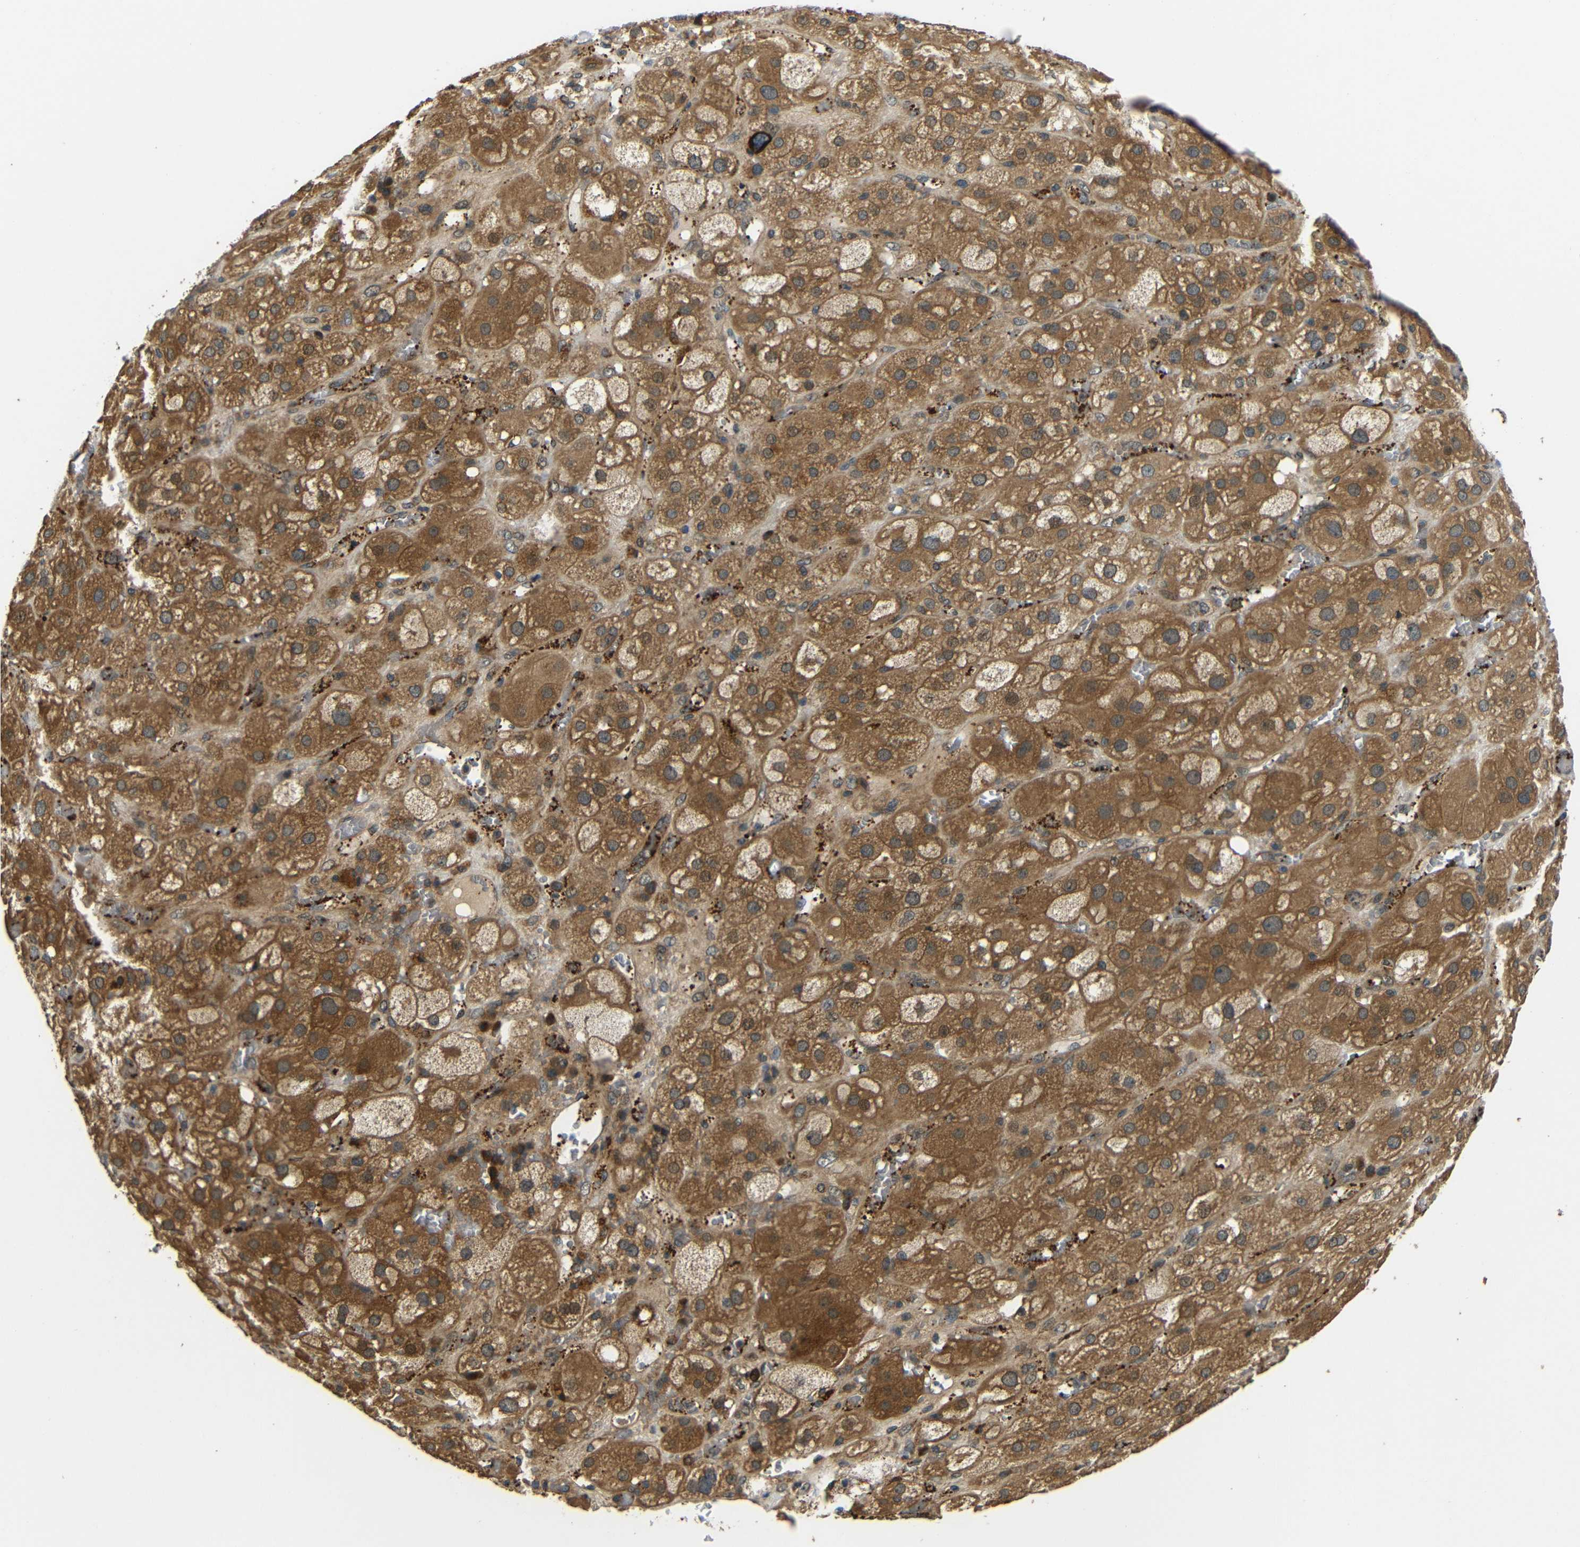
{"staining": {"intensity": "moderate", "quantity": ">75%", "location": "cytoplasmic/membranous"}, "tissue": "adrenal gland", "cell_type": "Glandular cells", "image_type": "normal", "snomed": [{"axis": "morphology", "description": "Normal tissue, NOS"}, {"axis": "topography", "description": "Adrenal gland"}], "caption": "Immunohistochemical staining of normal adrenal gland demonstrates >75% levels of moderate cytoplasmic/membranous protein staining in approximately >75% of glandular cells.", "gene": "EPHB2", "patient": {"sex": "female", "age": 47}}